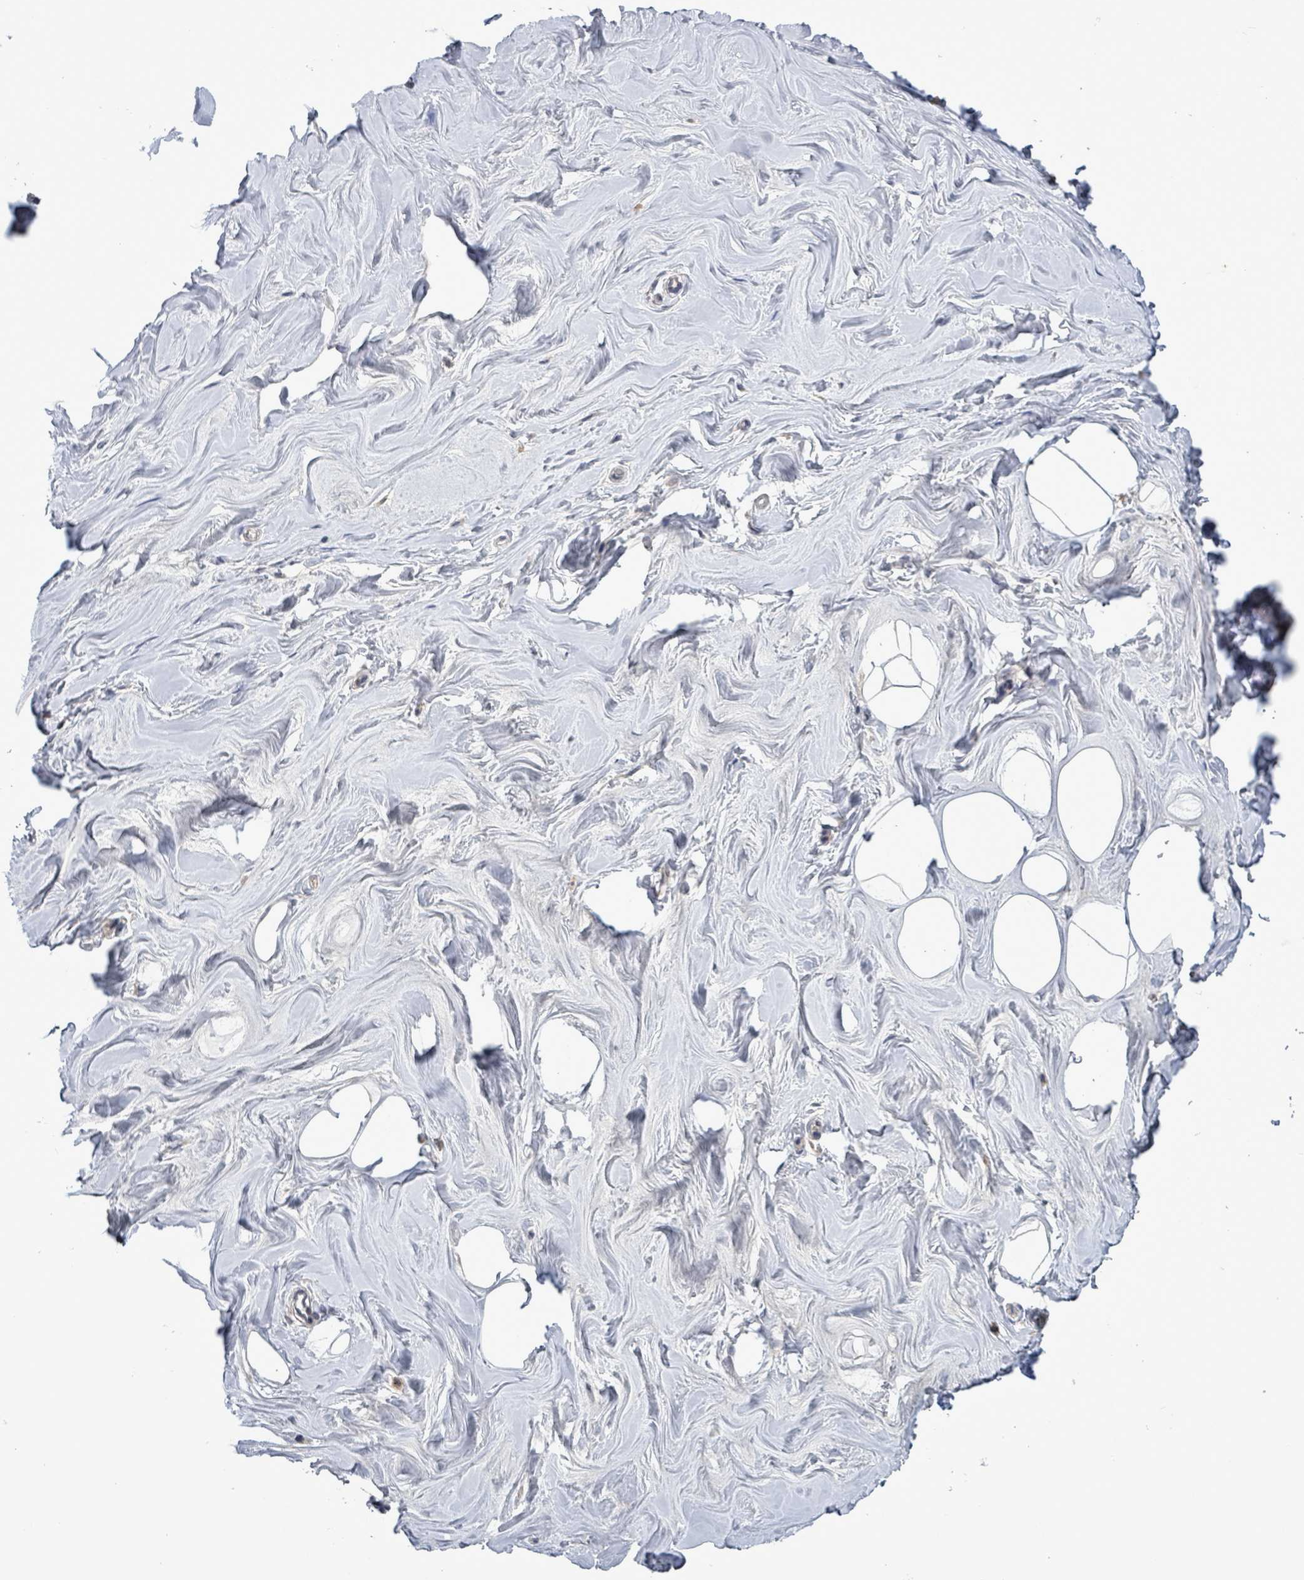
{"staining": {"intensity": "negative", "quantity": "none", "location": "none"}, "tissue": "breast", "cell_type": "Adipocytes", "image_type": "normal", "snomed": [{"axis": "morphology", "description": "Normal tissue, NOS"}, {"axis": "topography", "description": "Breast"}], "caption": "IHC micrograph of benign breast: breast stained with DAB exhibits no significant protein expression in adipocytes.", "gene": "SERPINE3", "patient": {"sex": "female", "age": 25}}